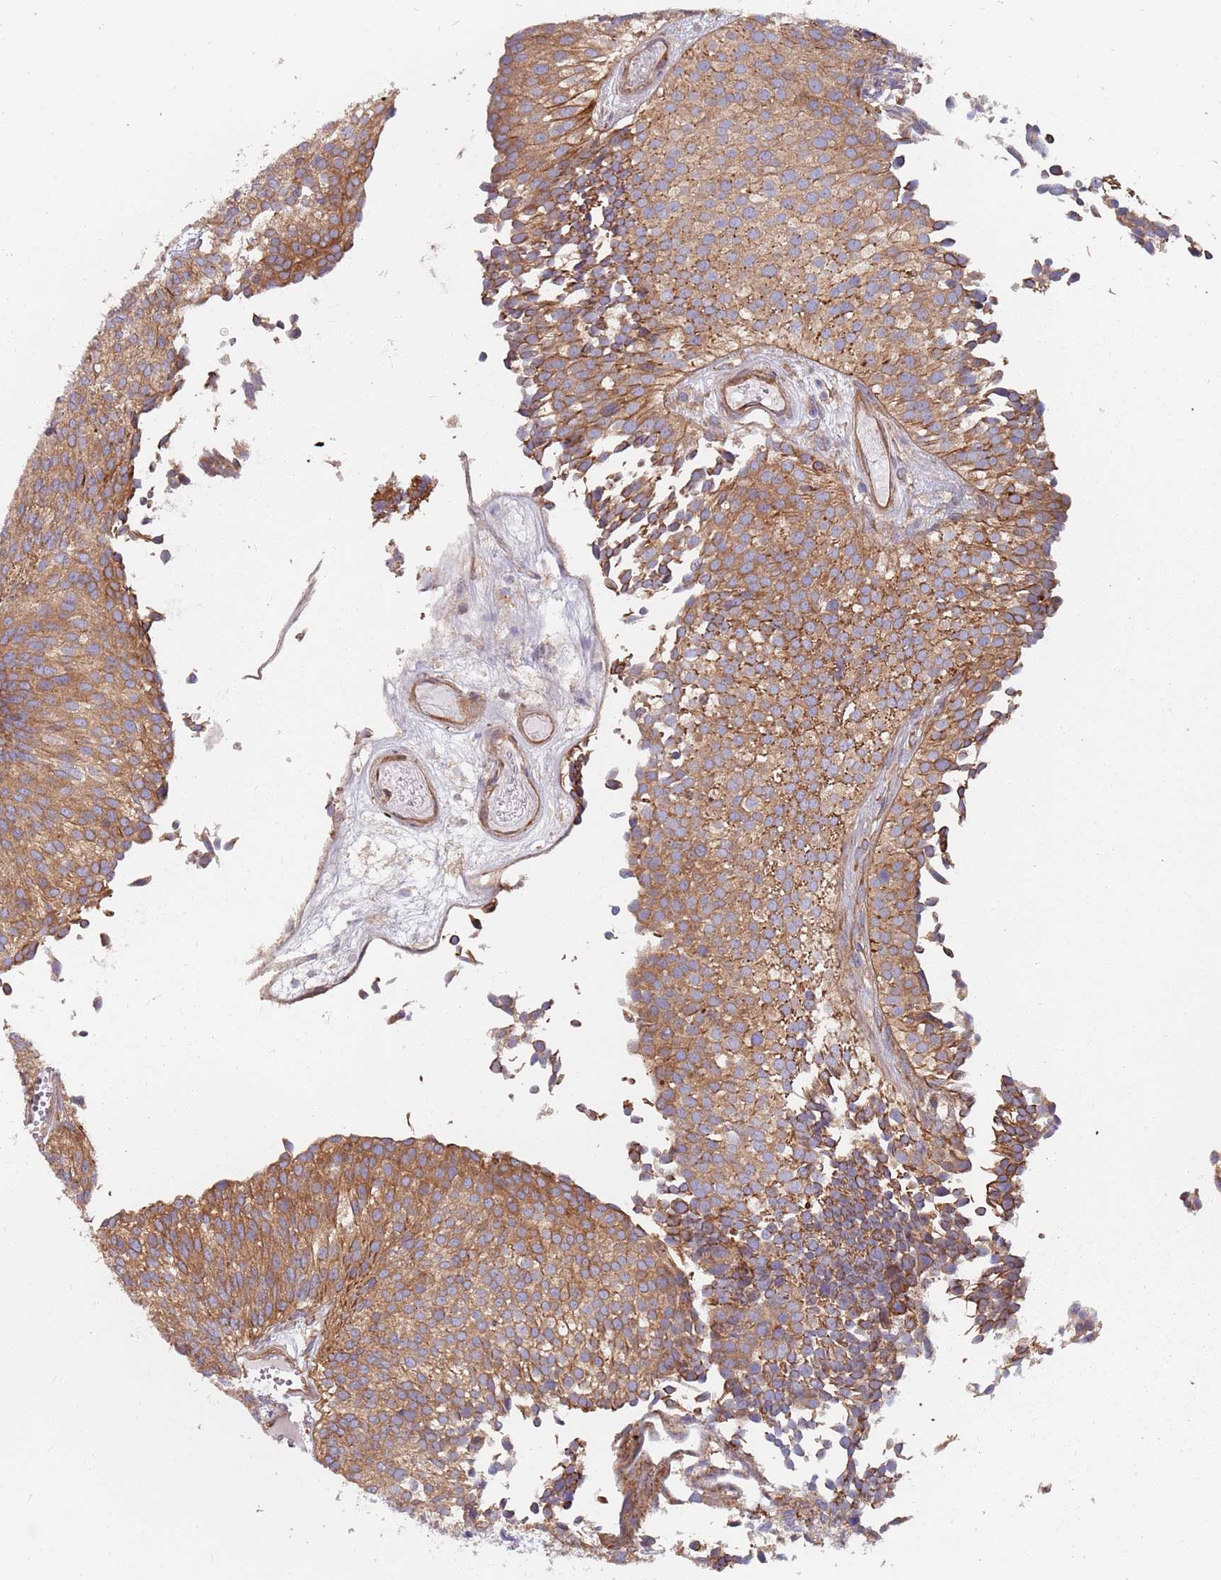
{"staining": {"intensity": "moderate", "quantity": ">75%", "location": "cytoplasmic/membranous"}, "tissue": "urothelial cancer", "cell_type": "Tumor cells", "image_type": "cancer", "snomed": [{"axis": "morphology", "description": "Urothelial carcinoma, Low grade"}, {"axis": "topography", "description": "Urinary bladder"}], "caption": "Immunohistochemistry of human urothelial cancer demonstrates medium levels of moderate cytoplasmic/membranous expression in approximately >75% of tumor cells. Using DAB (brown) and hematoxylin (blue) stains, captured at high magnification using brightfield microscopy.", "gene": "SPDL1", "patient": {"sex": "male", "age": 84}}